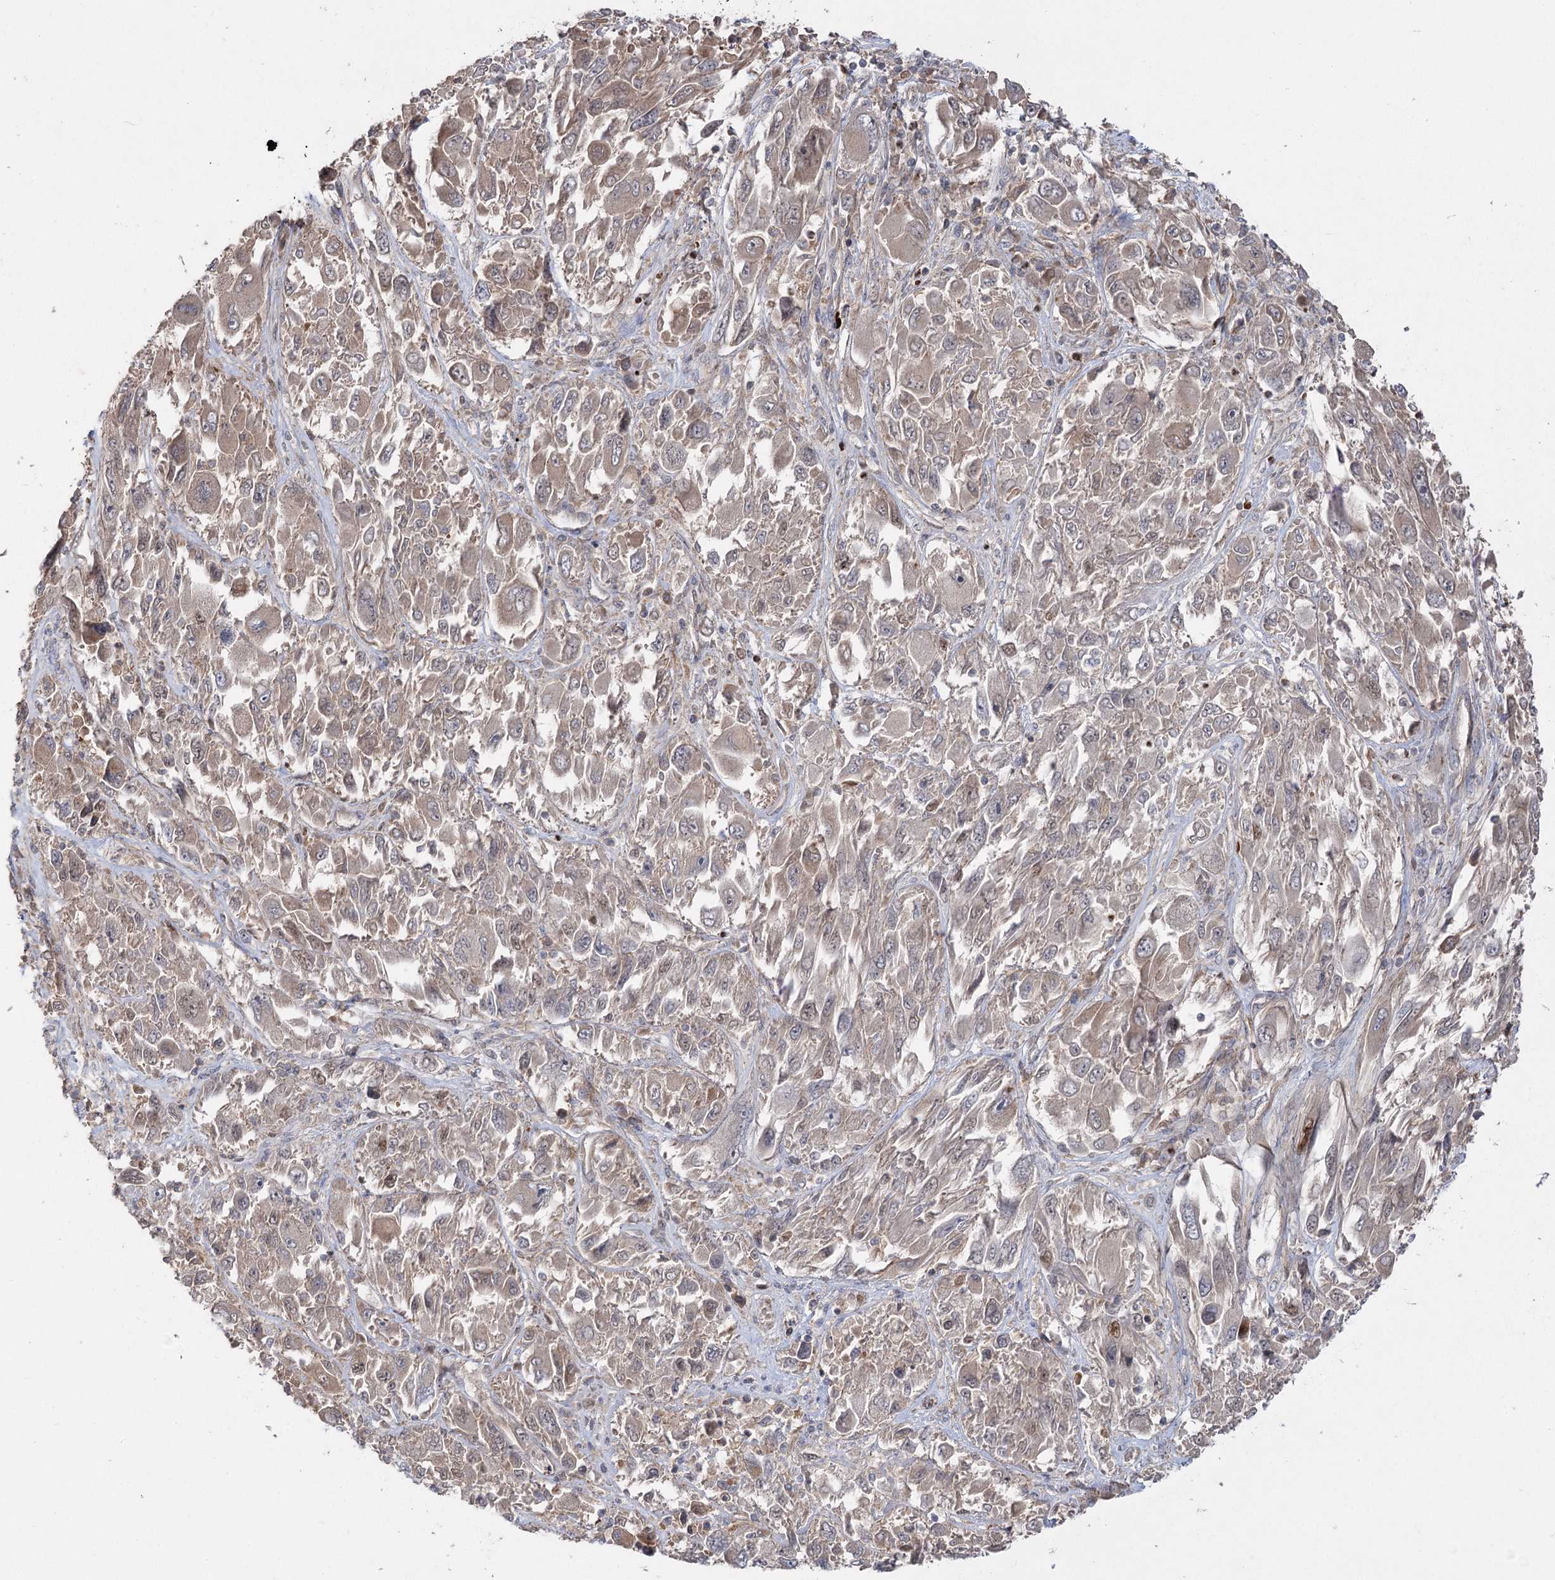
{"staining": {"intensity": "moderate", "quantity": ">75%", "location": "cytoplasmic/membranous"}, "tissue": "melanoma", "cell_type": "Tumor cells", "image_type": "cancer", "snomed": [{"axis": "morphology", "description": "Malignant melanoma, NOS"}, {"axis": "topography", "description": "Skin"}], "caption": "High-power microscopy captured an IHC histopathology image of melanoma, revealing moderate cytoplasmic/membranous staining in about >75% of tumor cells.", "gene": "KIAA0825", "patient": {"sex": "female", "age": 91}}